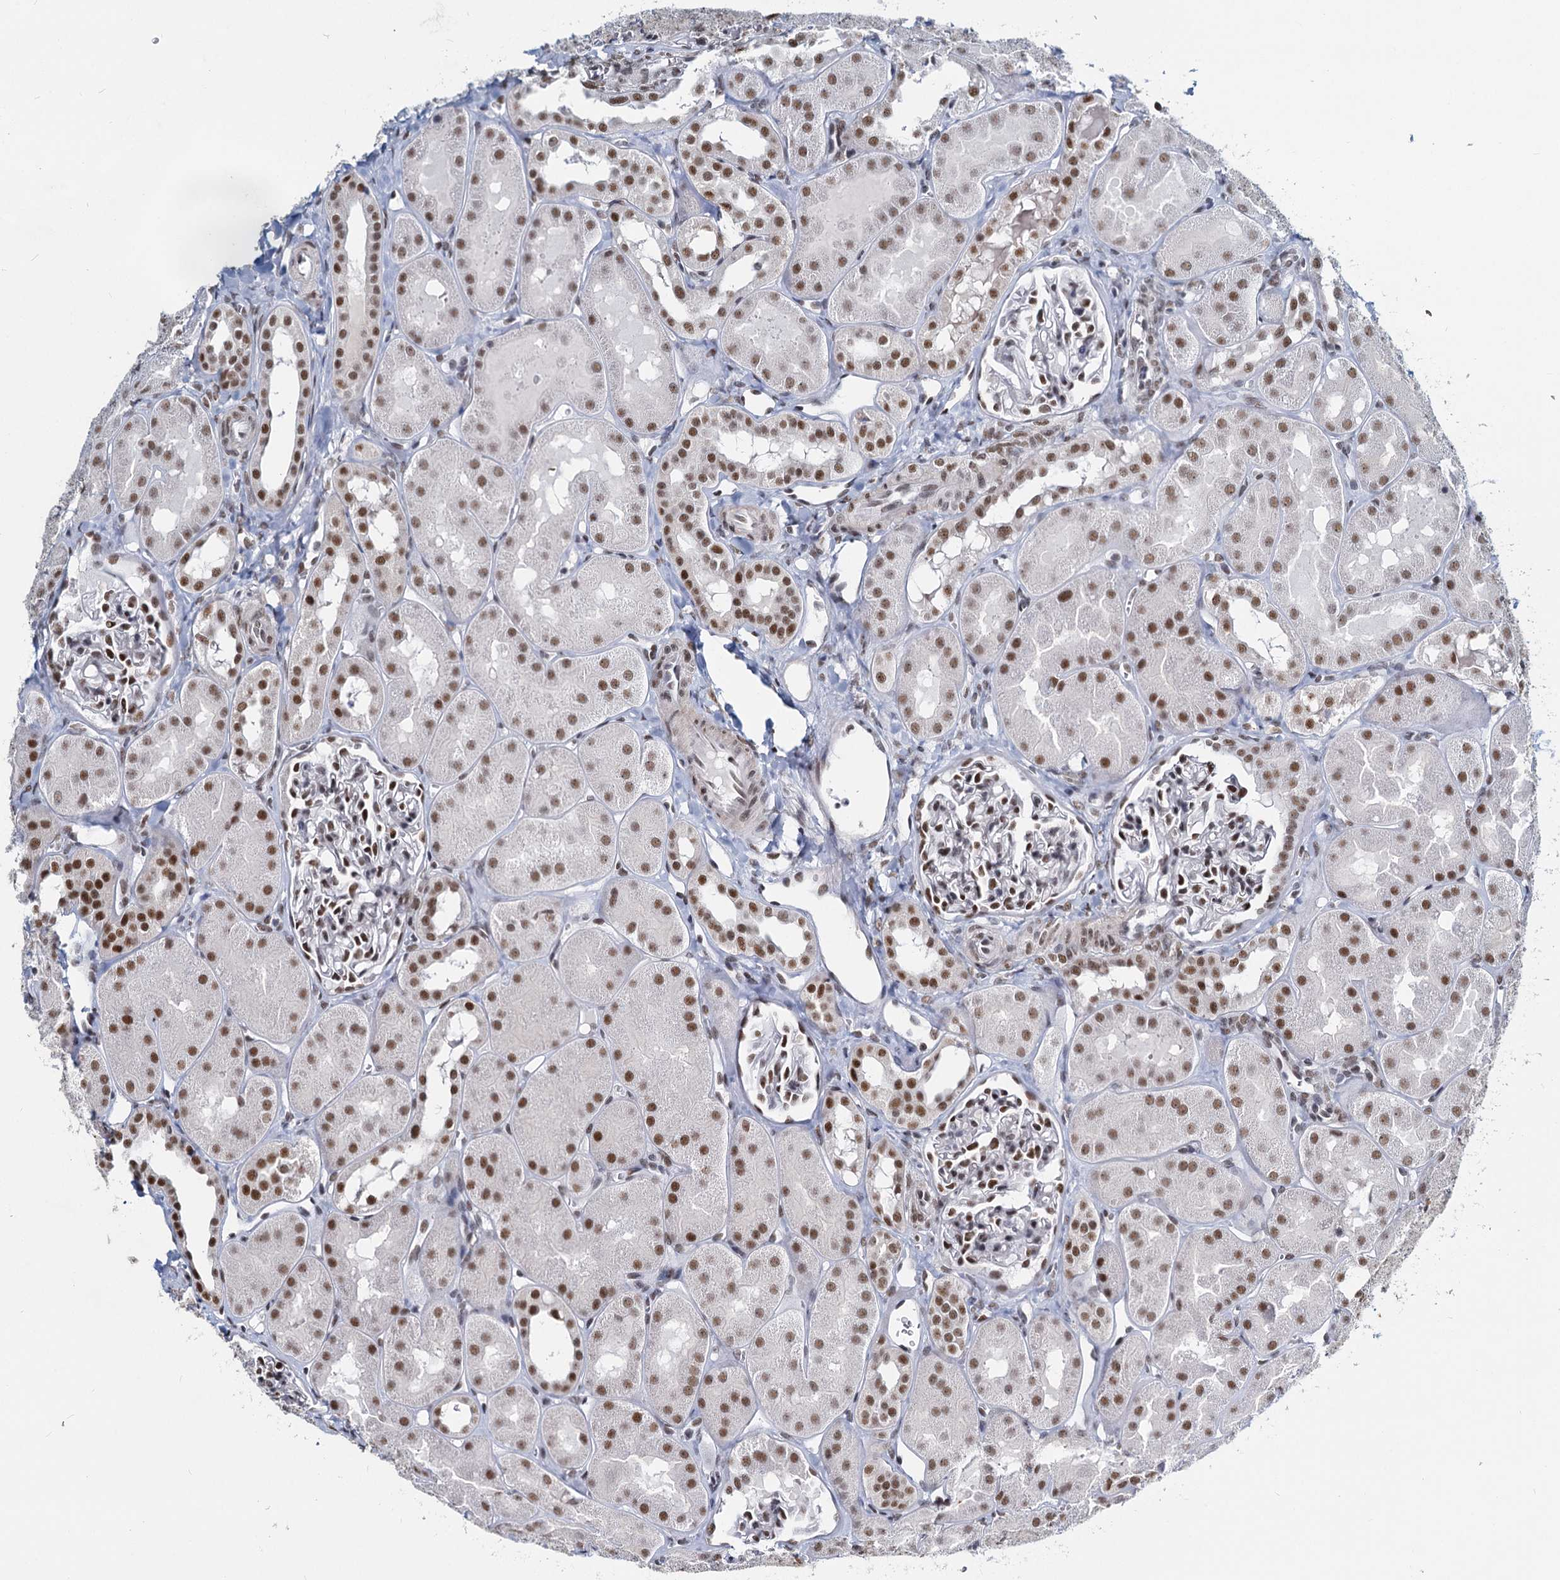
{"staining": {"intensity": "moderate", "quantity": "25%-75%", "location": "nuclear"}, "tissue": "kidney", "cell_type": "Cells in glomeruli", "image_type": "normal", "snomed": [{"axis": "morphology", "description": "Normal tissue, NOS"}, {"axis": "topography", "description": "Kidney"}, {"axis": "topography", "description": "Urinary bladder"}], "caption": "Immunohistochemical staining of unremarkable kidney displays 25%-75% levels of moderate nuclear protein expression in about 25%-75% of cells in glomeruli. Nuclei are stained in blue.", "gene": "METTL14", "patient": {"sex": "male", "age": 16}}